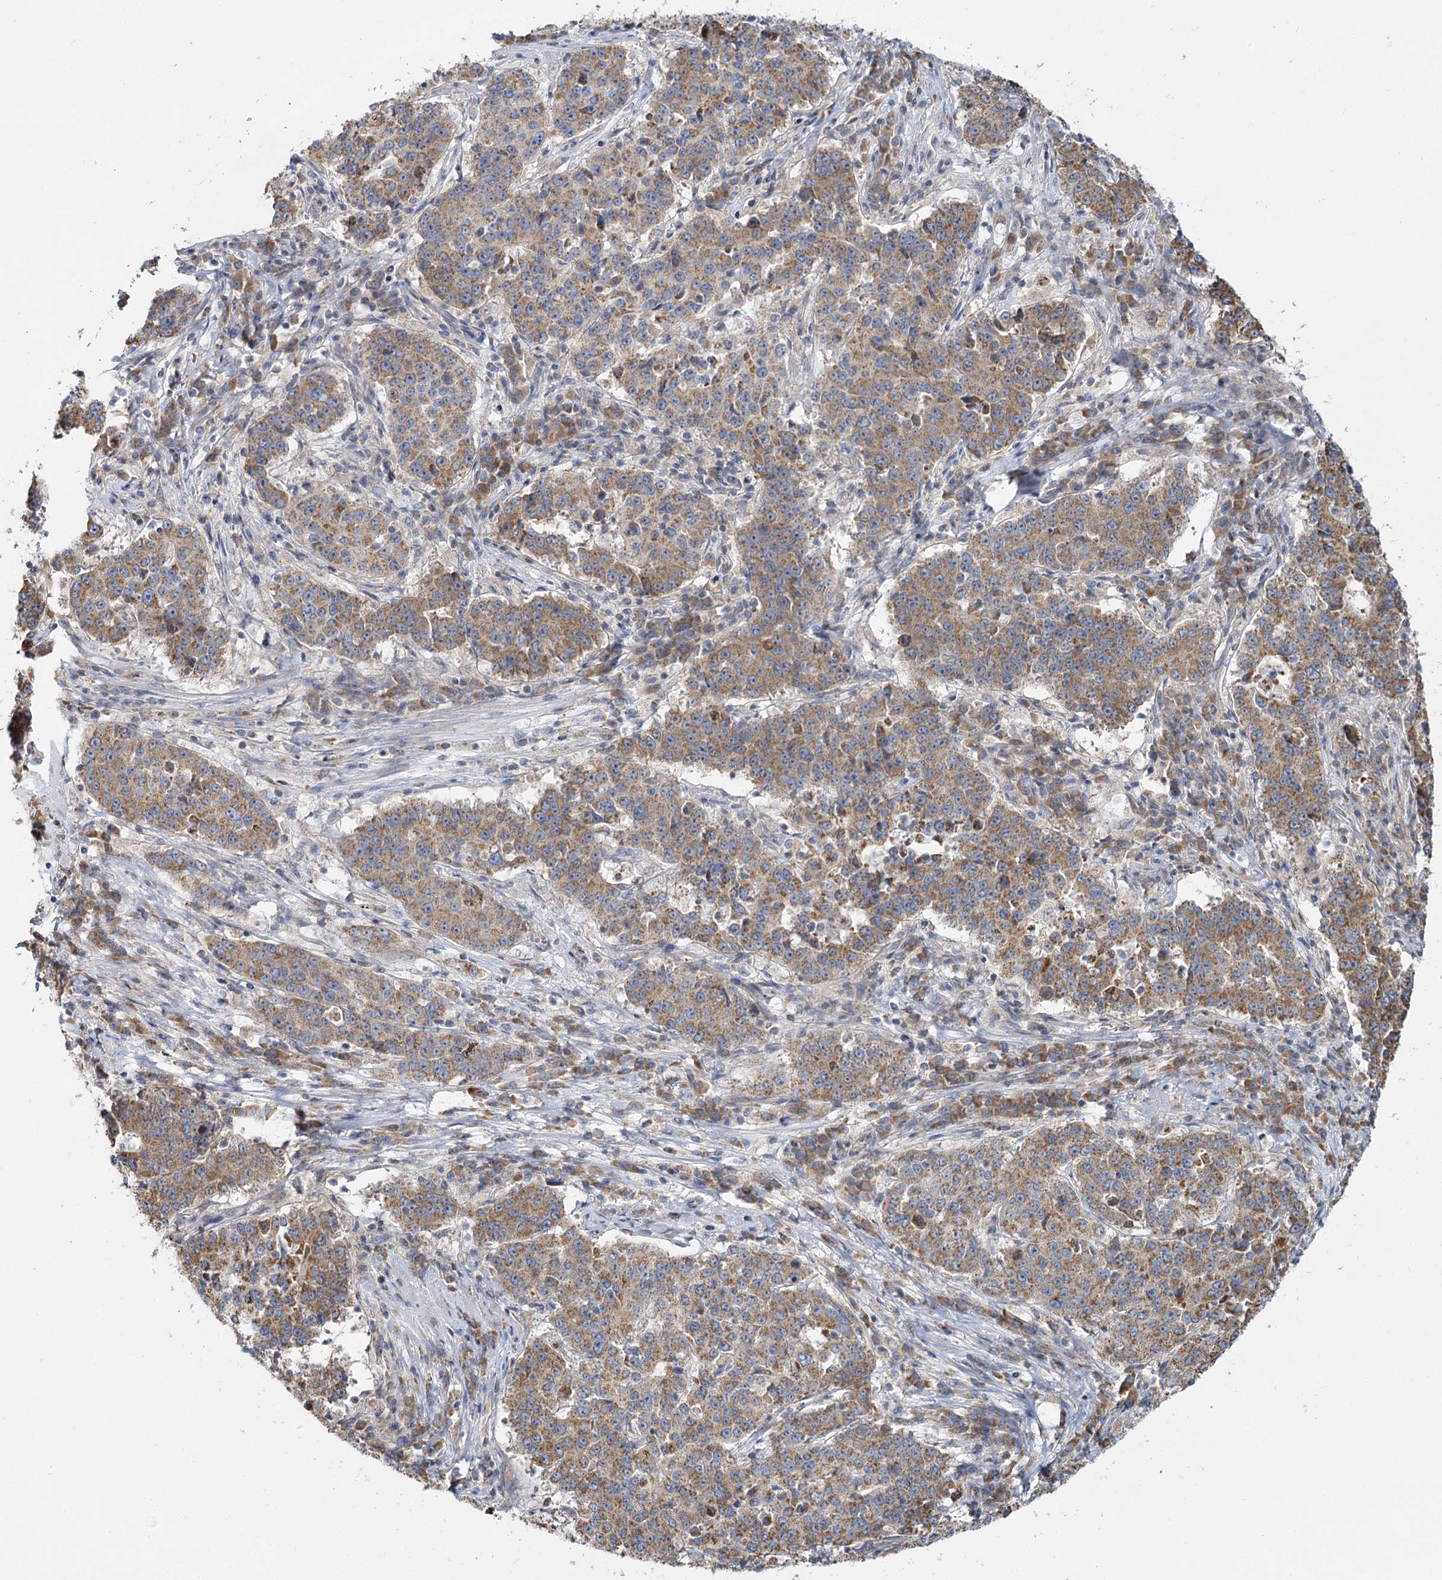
{"staining": {"intensity": "moderate", "quantity": ">75%", "location": "cytoplasmic/membranous"}, "tissue": "stomach cancer", "cell_type": "Tumor cells", "image_type": "cancer", "snomed": [{"axis": "morphology", "description": "Adenocarcinoma, NOS"}, {"axis": "topography", "description": "Stomach"}], "caption": "The histopathology image exhibits immunohistochemical staining of stomach cancer (adenocarcinoma). There is moderate cytoplasmic/membranous expression is appreciated in about >75% of tumor cells. Immunohistochemistry (ihc) stains the protein of interest in brown and the nuclei are stained blue.", "gene": "ACOX2", "patient": {"sex": "male", "age": 59}}